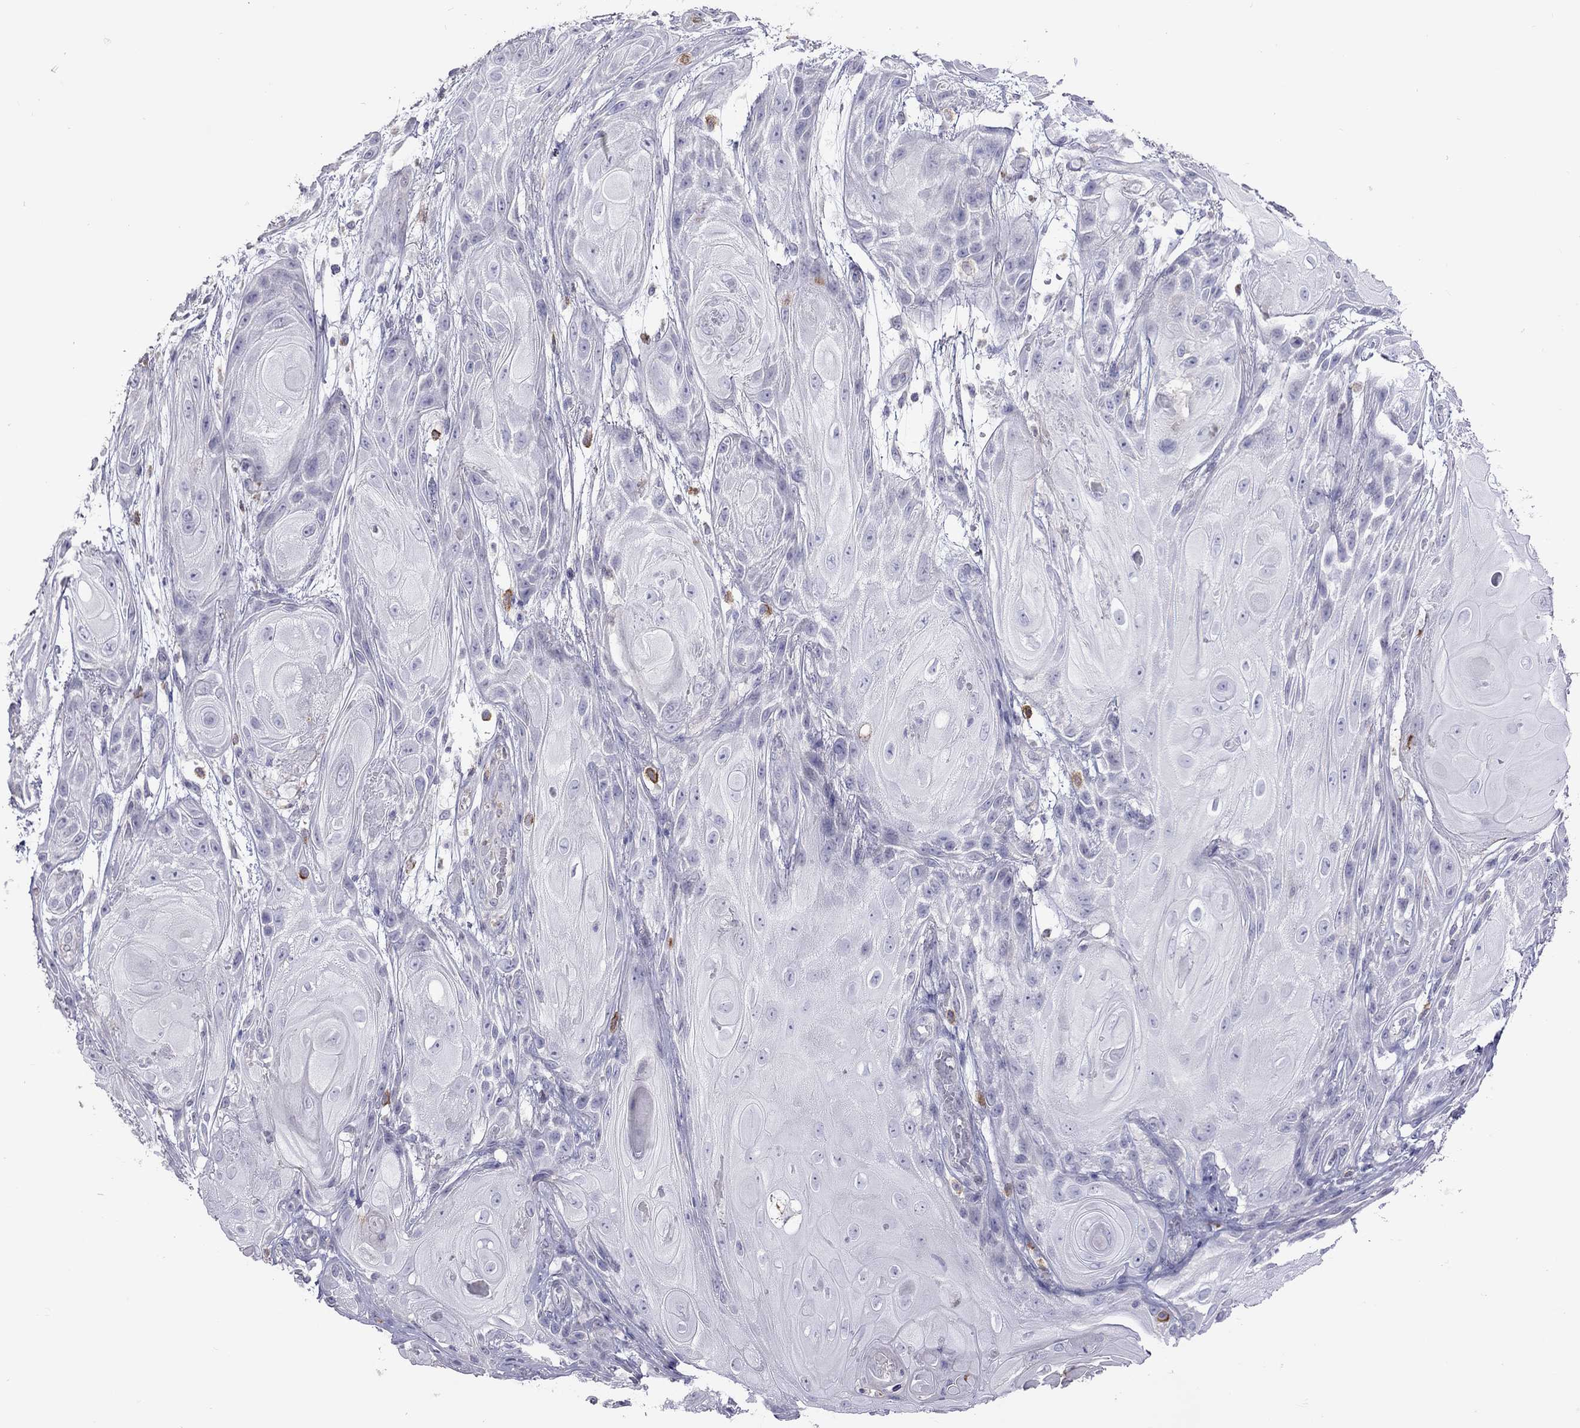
{"staining": {"intensity": "negative", "quantity": "none", "location": "none"}, "tissue": "skin cancer", "cell_type": "Tumor cells", "image_type": "cancer", "snomed": [{"axis": "morphology", "description": "Squamous cell carcinoma, NOS"}, {"axis": "topography", "description": "Skin"}], "caption": "This is an IHC micrograph of skin cancer (squamous cell carcinoma). There is no staining in tumor cells.", "gene": "STAR", "patient": {"sex": "male", "age": 62}}